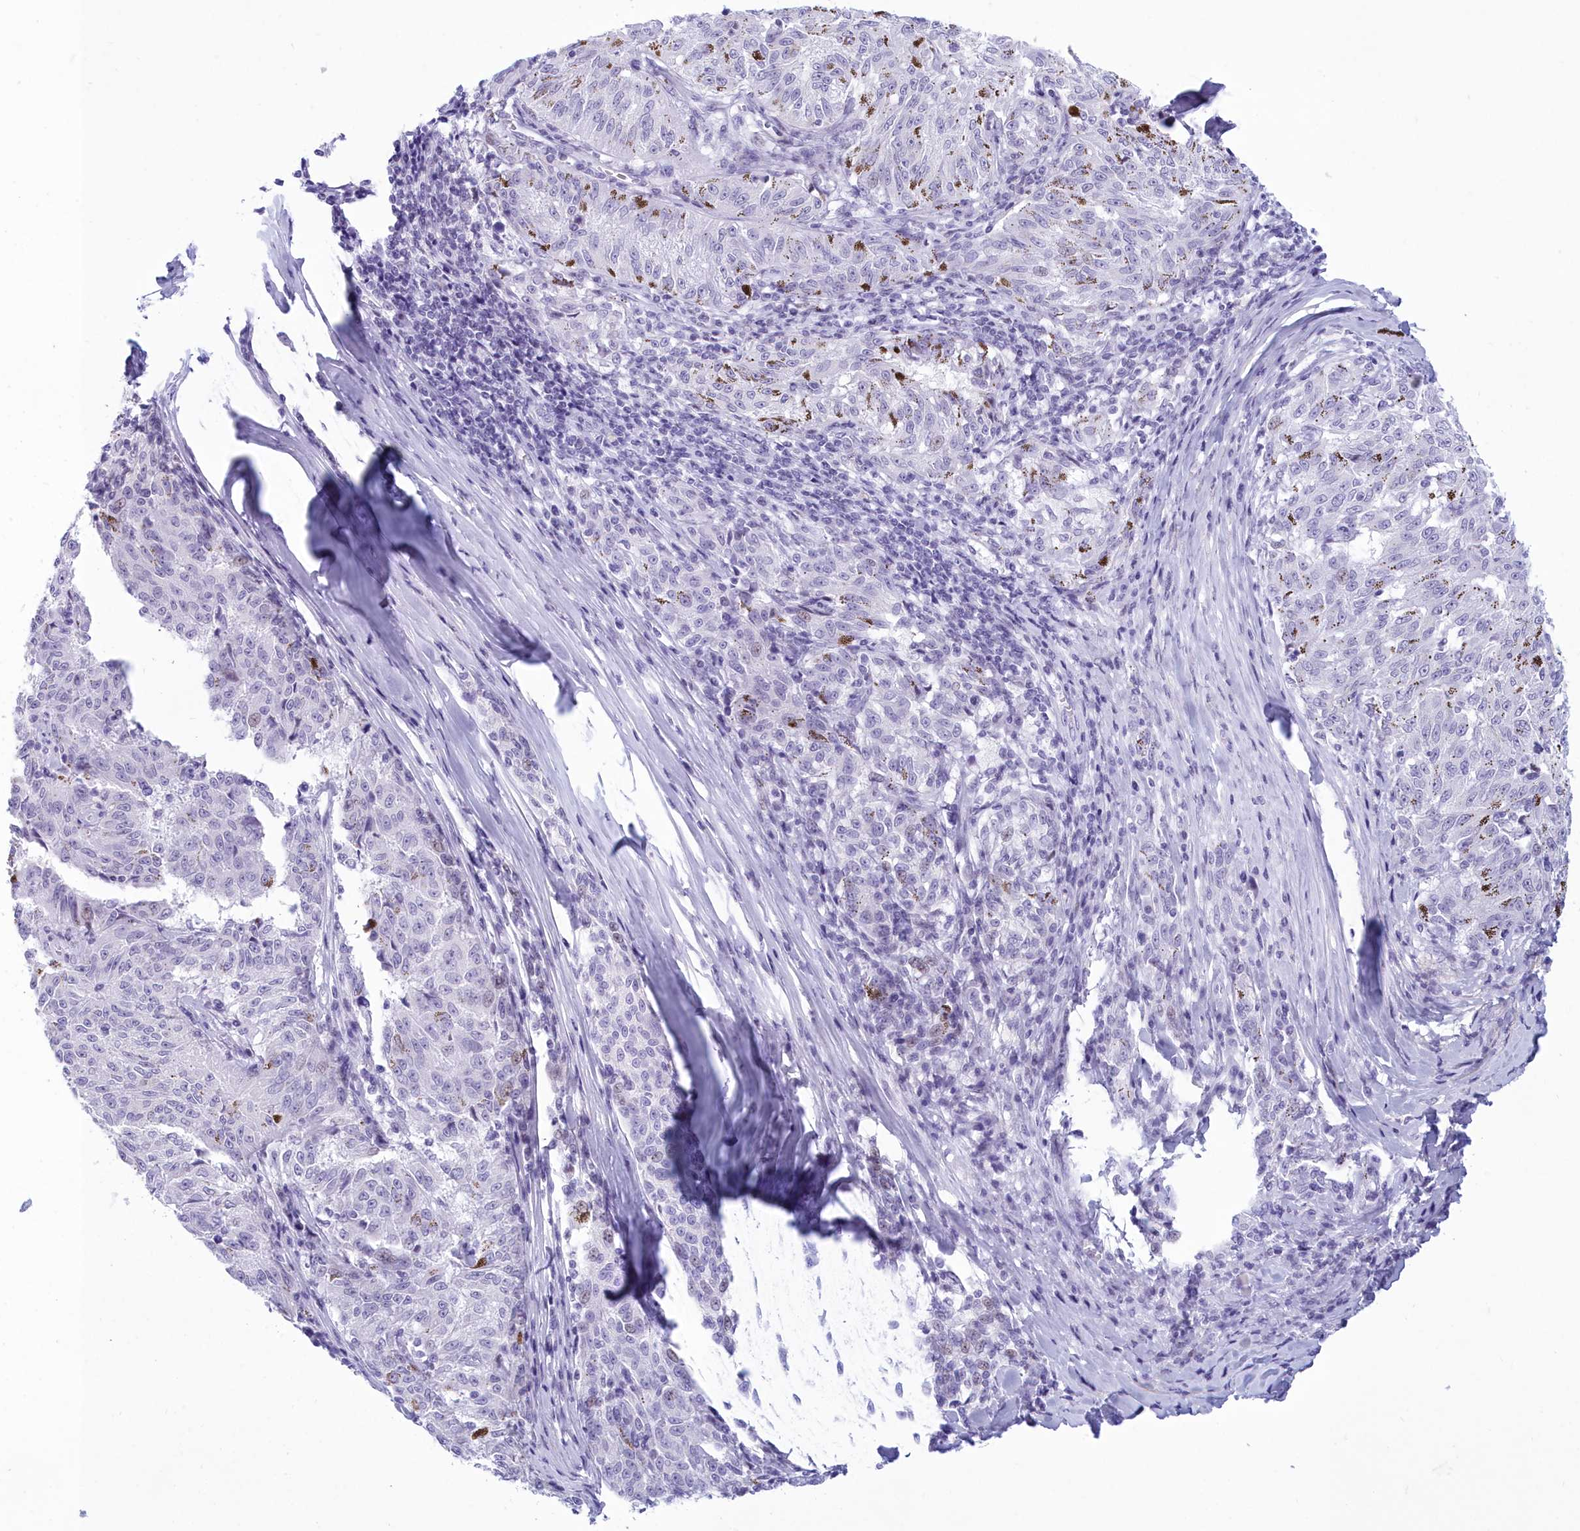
{"staining": {"intensity": "negative", "quantity": "none", "location": "none"}, "tissue": "melanoma", "cell_type": "Tumor cells", "image_type": "cancer", "snomed": [{"axis": "morphology", "description": "Malignant melanoma, NOS"}, {"axis": "topography", "description": "Skin"}], "caption": "Tumor cells are negative for protein expression in human malignant melanoma.", "gene": "SNX20", "patient": {"sex": "female", "age": 72}}